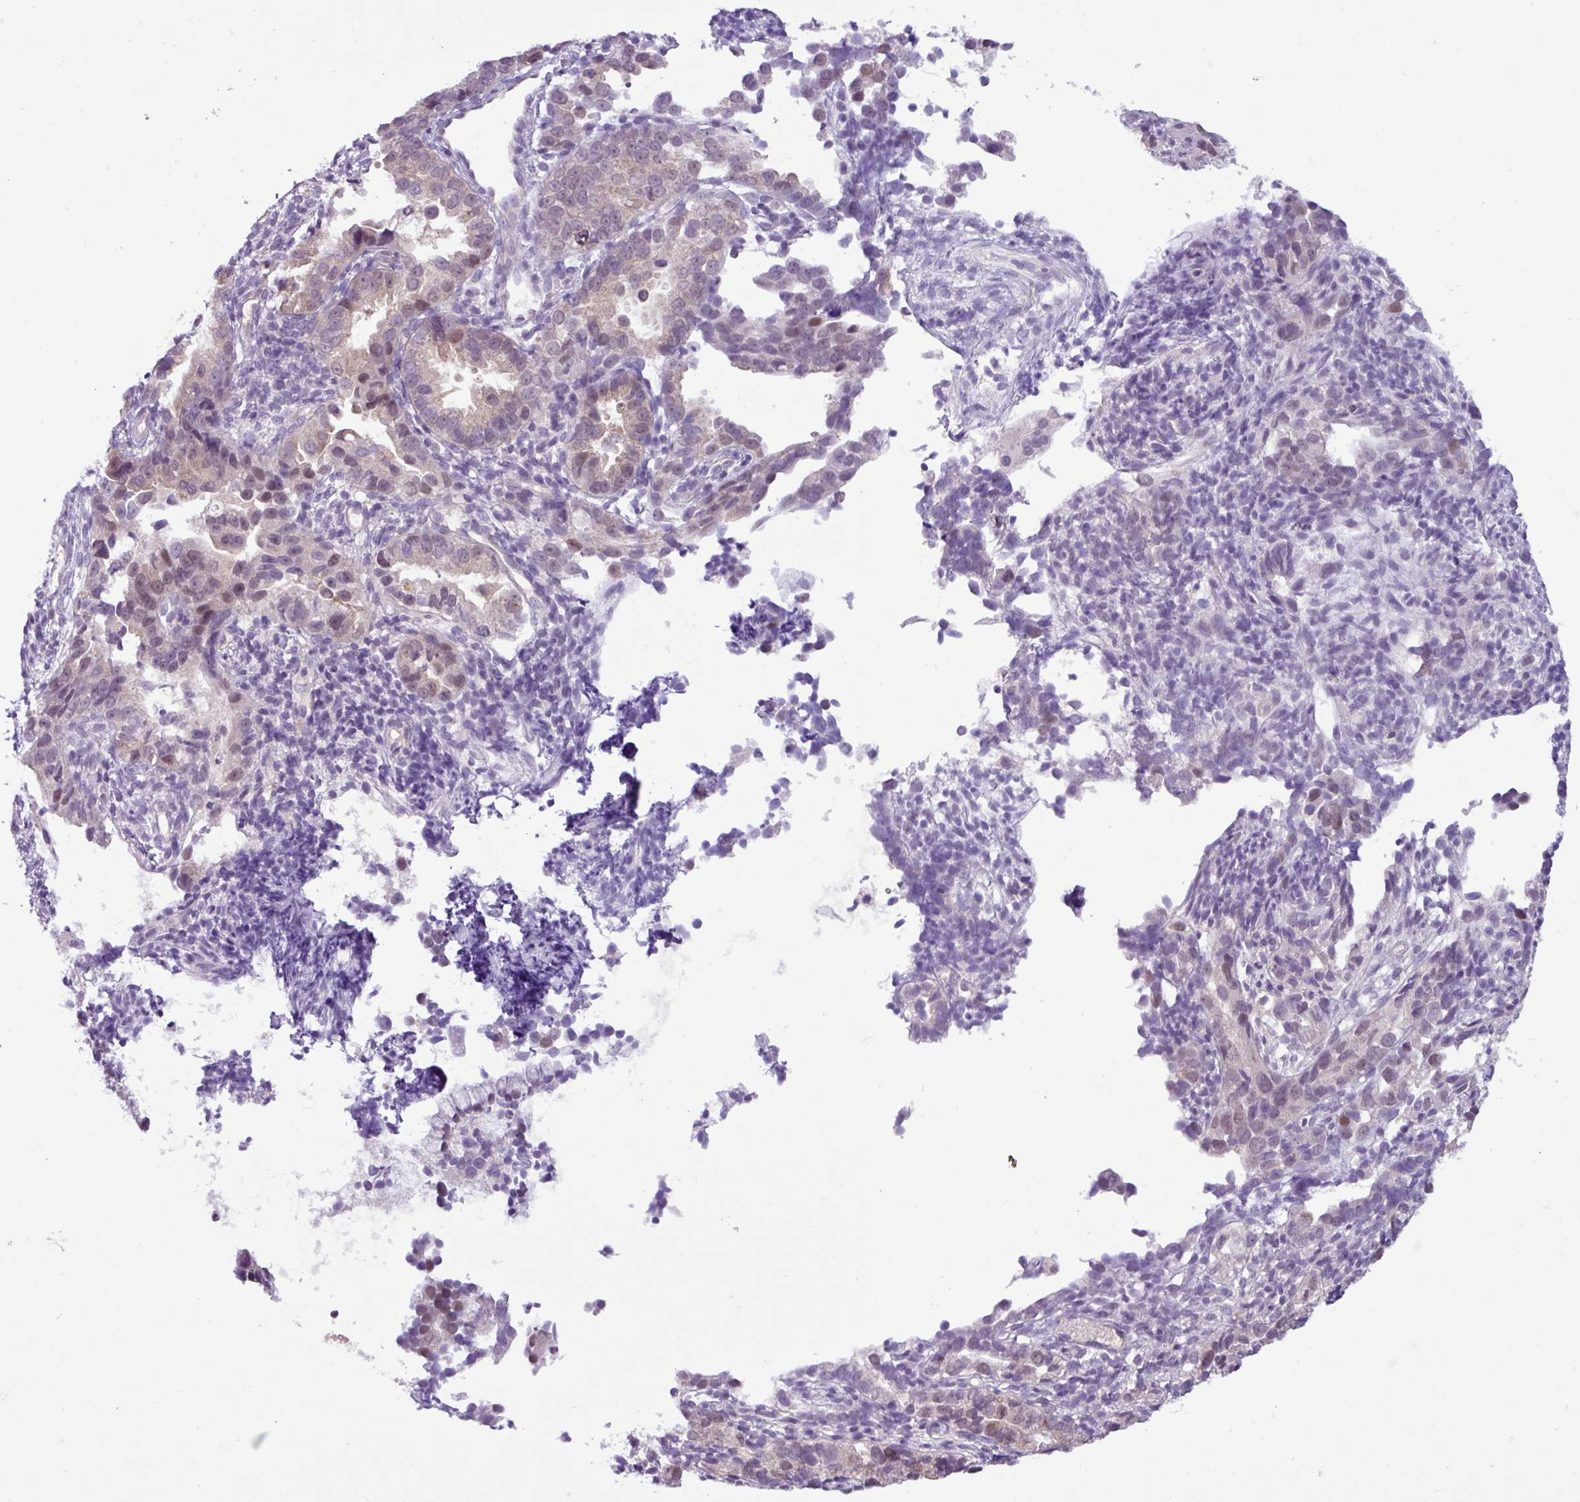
{"staining": {"intensity": "moderate", "quantity": "<25%", "location": "nuclear"}, "tissue": "endometrial cancer", "cell_type": "Tumor cells", "image_type": "cancer", "snomed": [{"axis": "morphology", "description": "Adenocarcinoma, NOS"}, {"axis": "topography", "description": "Endometrium"}], "caption": "IHC (DAB (3,3'-diaminobenzidine)) staining of endometrial cancer (adenocarcinoma) displays moderate nuclear protein staining in about <25% of tumor cells. IHC stains the protein of interest in brown and the nuclei are stained blue.", "gene": "TONSL", "patient": {"sex": "female", "age": 57}}